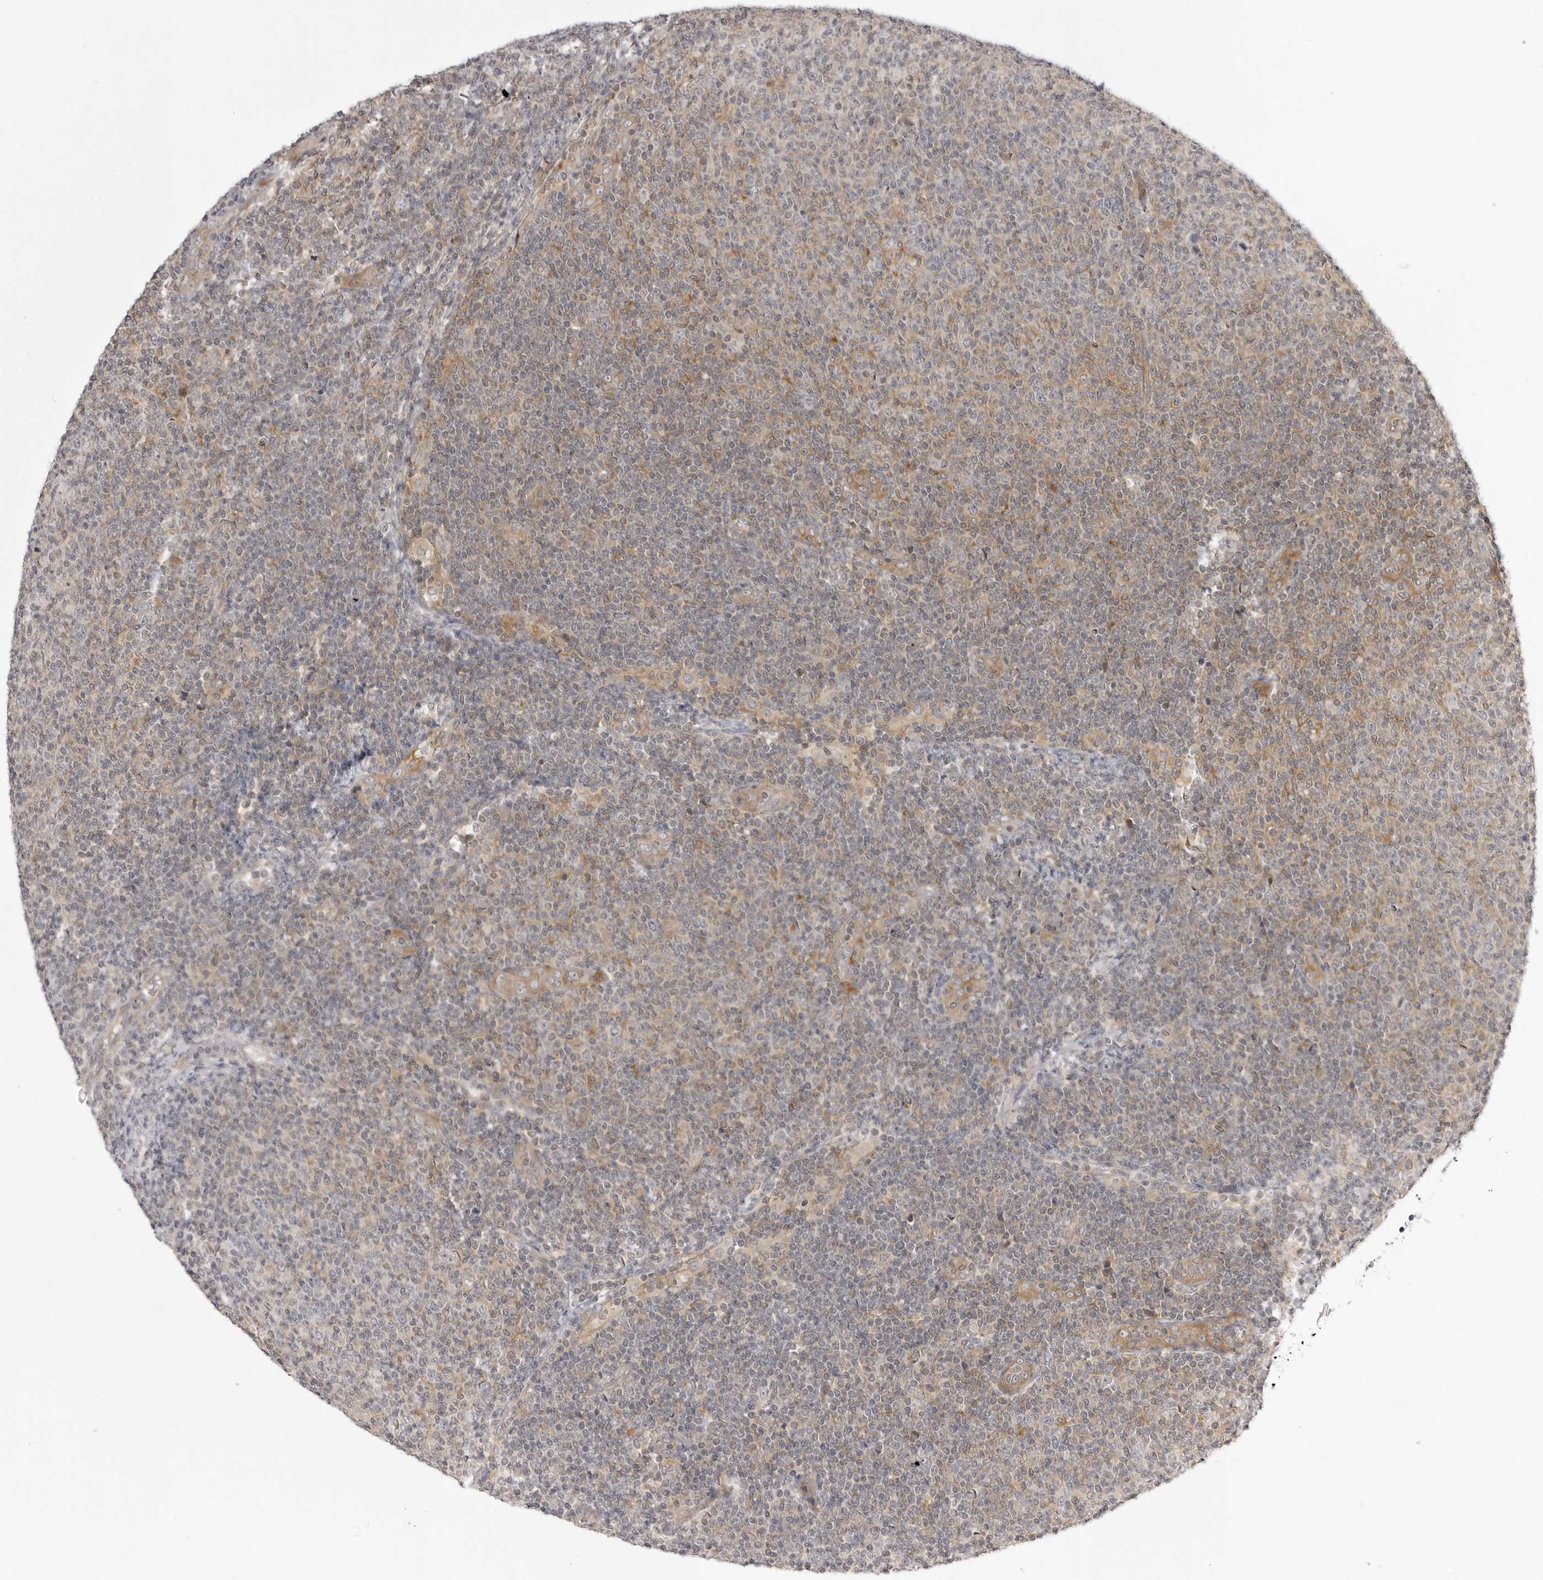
{"staining": {"intensity": "negative", "quantity": "none", "location": "none"}, "tissue": "lymphoma", "cell_type": "Tumor cells", "image_type": "cancer", "snomed": [{"axis": "morphology", "description": "Malignant lymphoma, non-Hodgkin's type, Low grade"}, {"axis": "topography", "description": "Lymph node"}], "caption": "Protein analysis of lymphoma reveals no significant expression in tumor cells.", "gene": "USP43", "patient": {"sex": "male", "age": 66}}